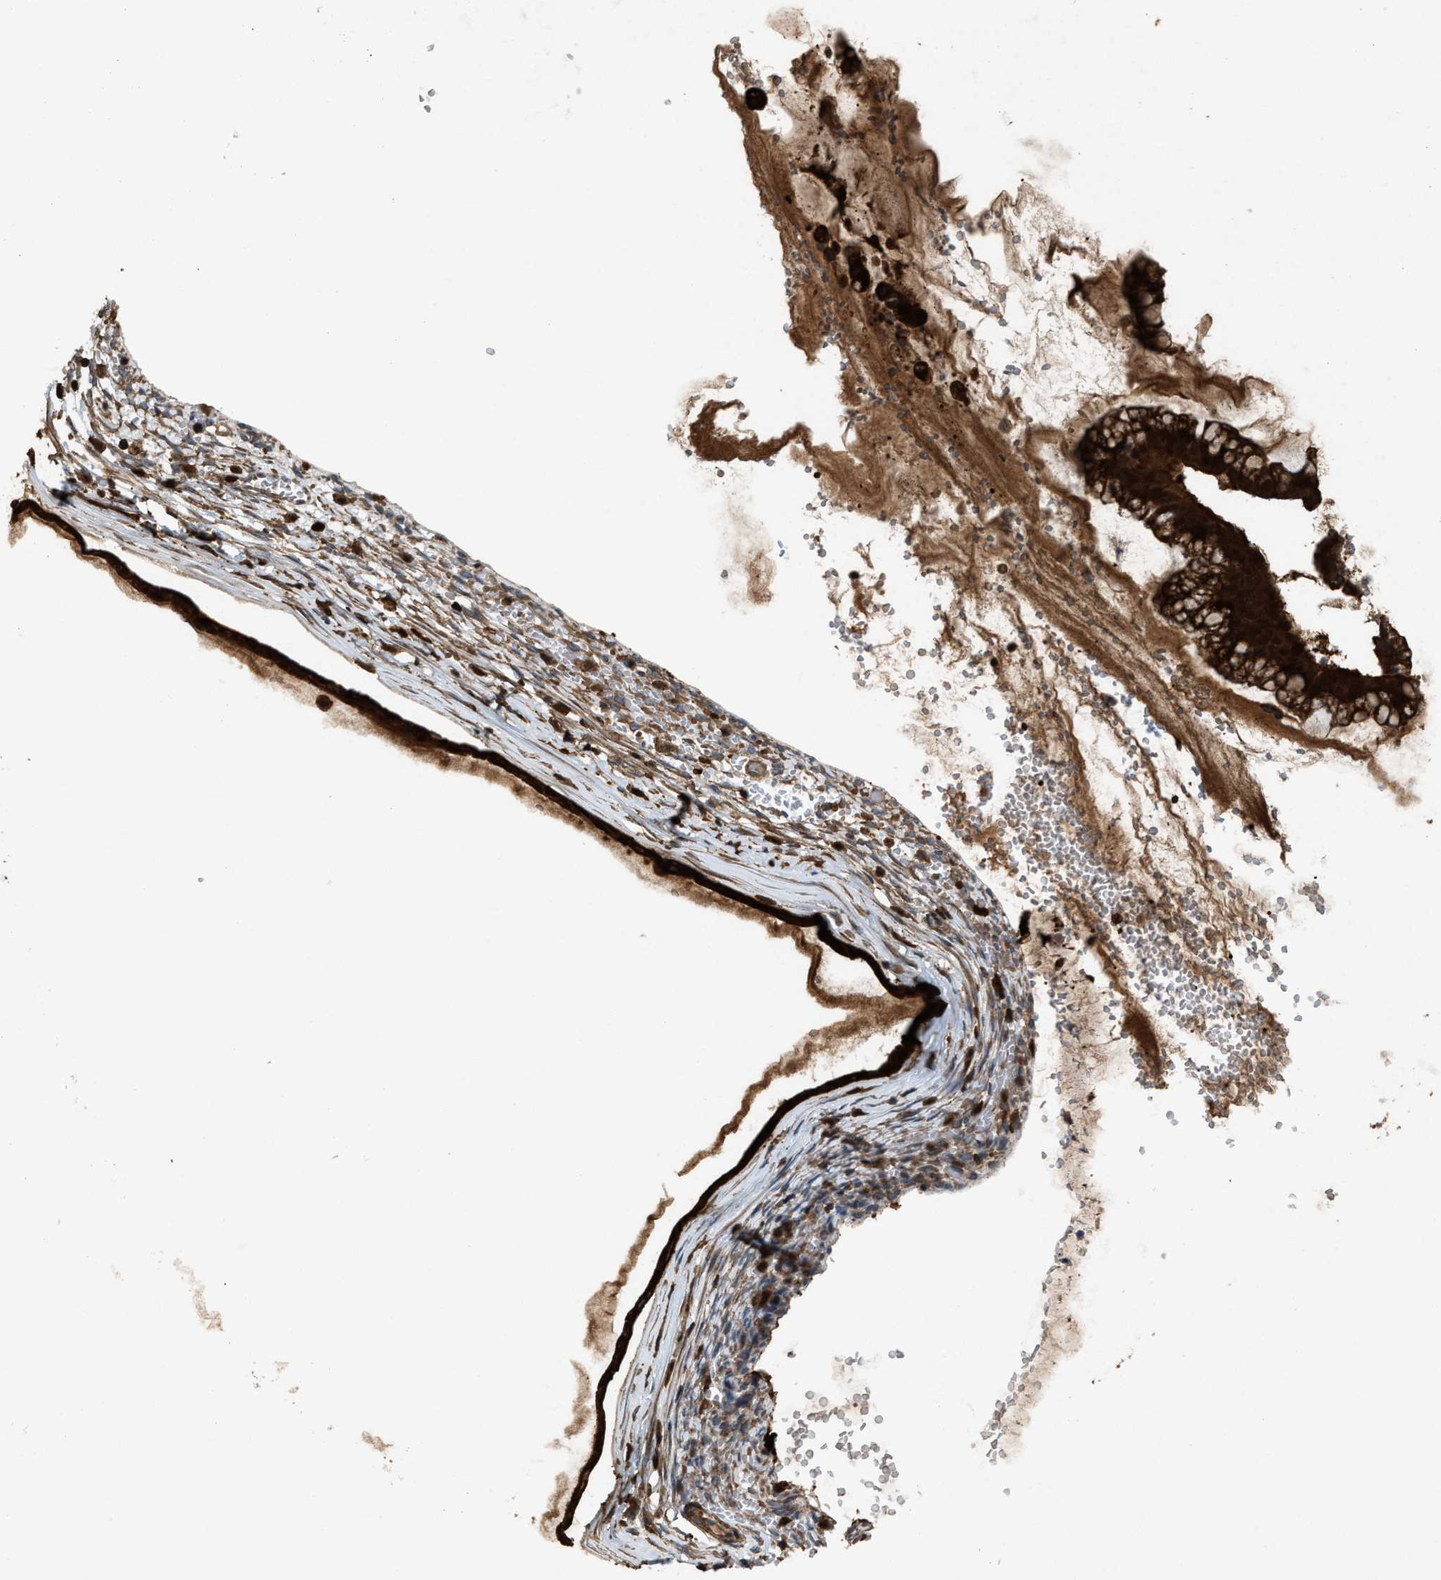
{"staining": {"intensity": "strong", "quantity": ">75%", "location": "cytoplasmic/membranous"}, "tissue": "ovarian cancer", "cell_type": "Tumor cells", "image_type": "cancer", "snomed": [{"axis": "morphology", "description": "Cystadenocarcinoma, mucinous, NOS"}, {"axis": "topography", "description": "Ovary"}], "caption": "Immunohistochemical staining of human ovarian cancer (mucinous cystadenocarcinoma) exhibits high levels of strong cytoplasmic/membranous expression in about >75% of tumor cells.", "gene": "SERPINB5", "patient": {"sex": "female", "age": 73}}